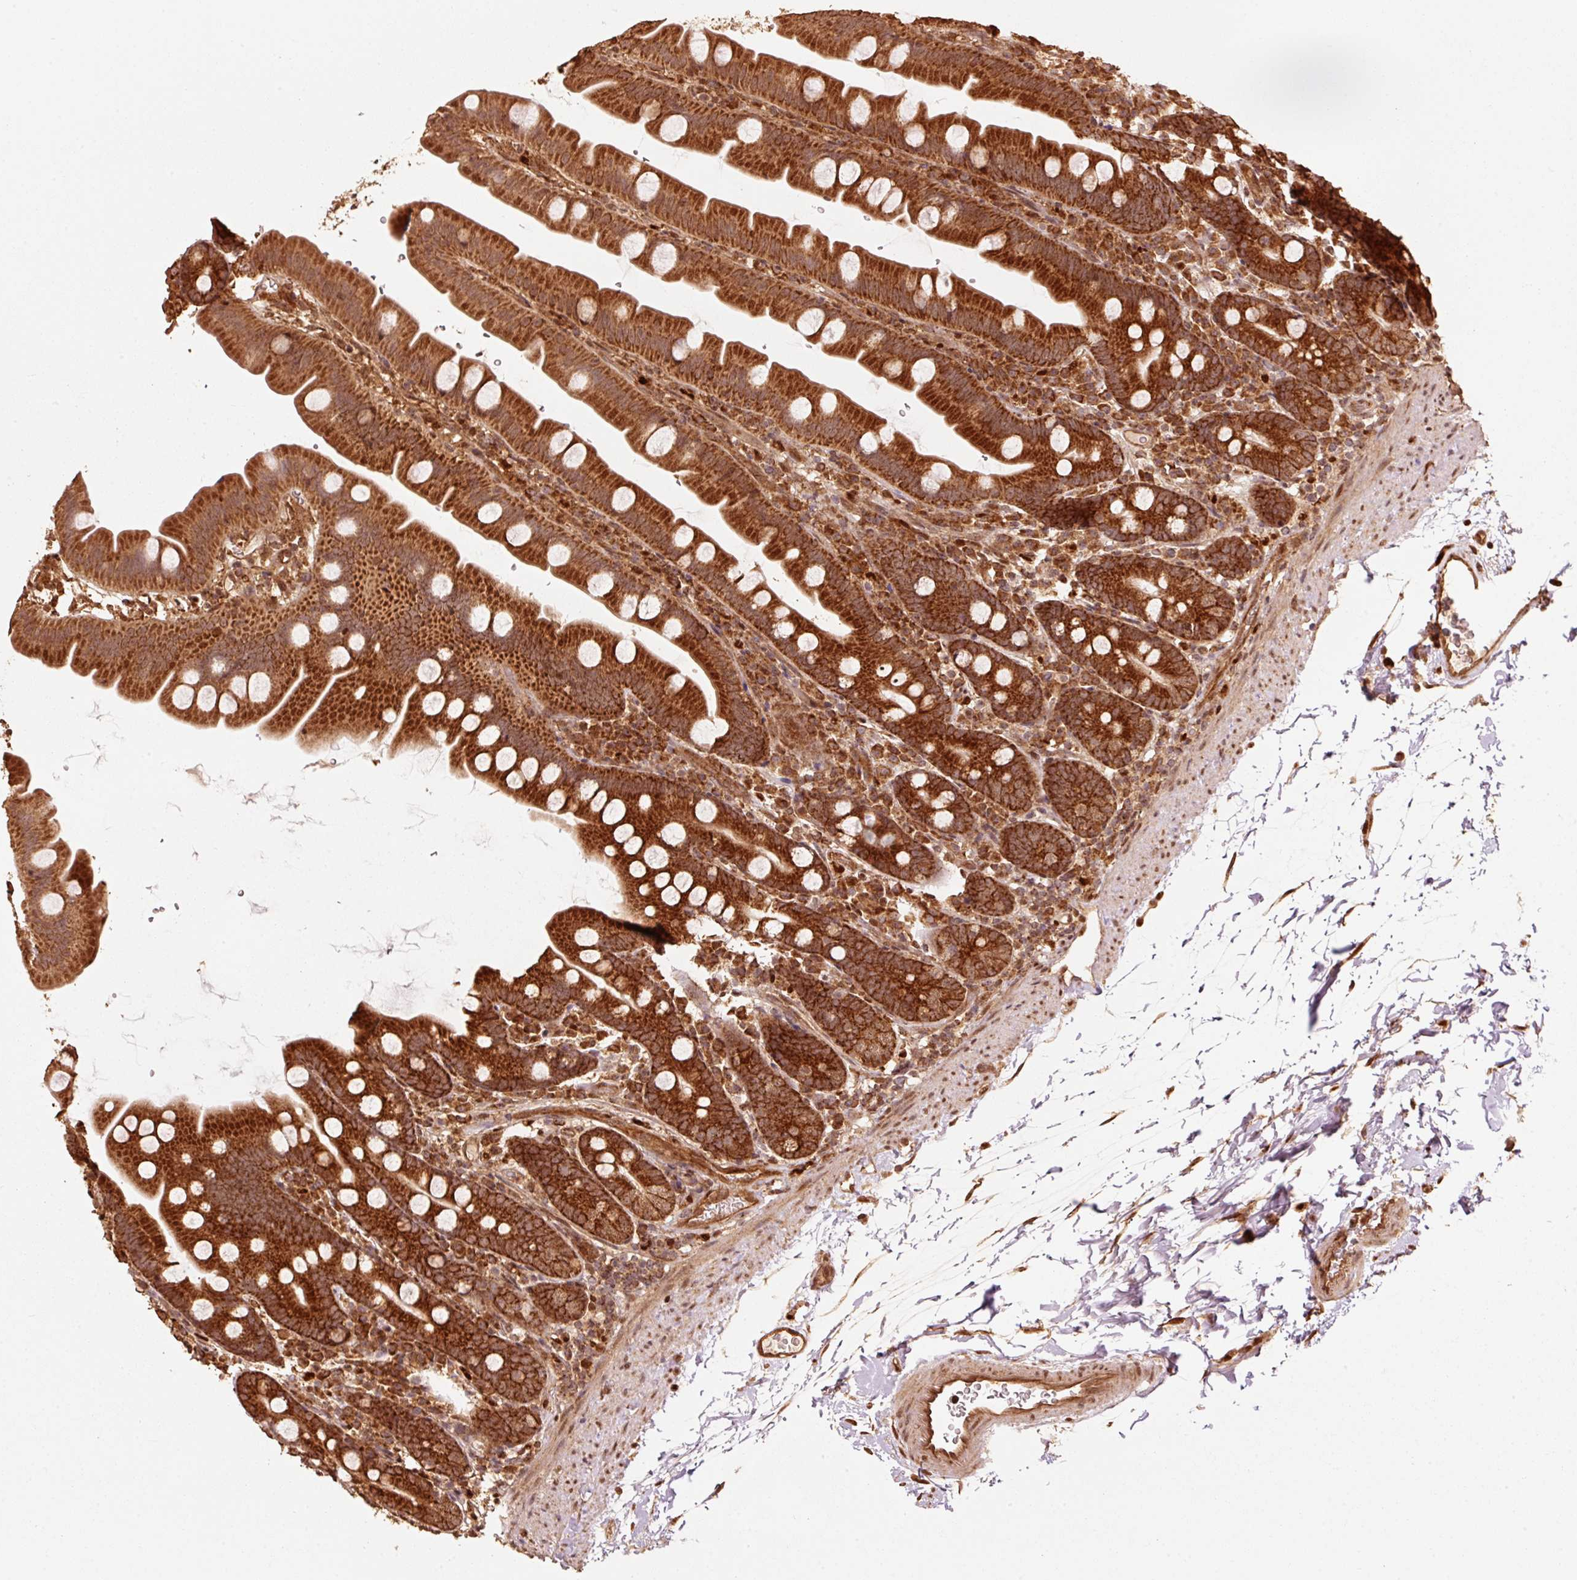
{"staining": {"intensity": "strong", "quantity": ">75%", "location": "cytoplasmic/membranous"}, "tissue": "small intestine", "cell_type": "Glandular cells", "image_type": "normal", "snomed": [{"axis": "morphology", "description": "Normal tissue, NOS"}, {"axis": "topography", "description": "Small intestine"}], "caption": "Small intestine stained with DAB IHC reveals high levels of strong cytoplasmic/membranous positivity in about >75% of glandular cells.", "gene": "MRPL16", "patient": {"sex": "female", "age": 68}}